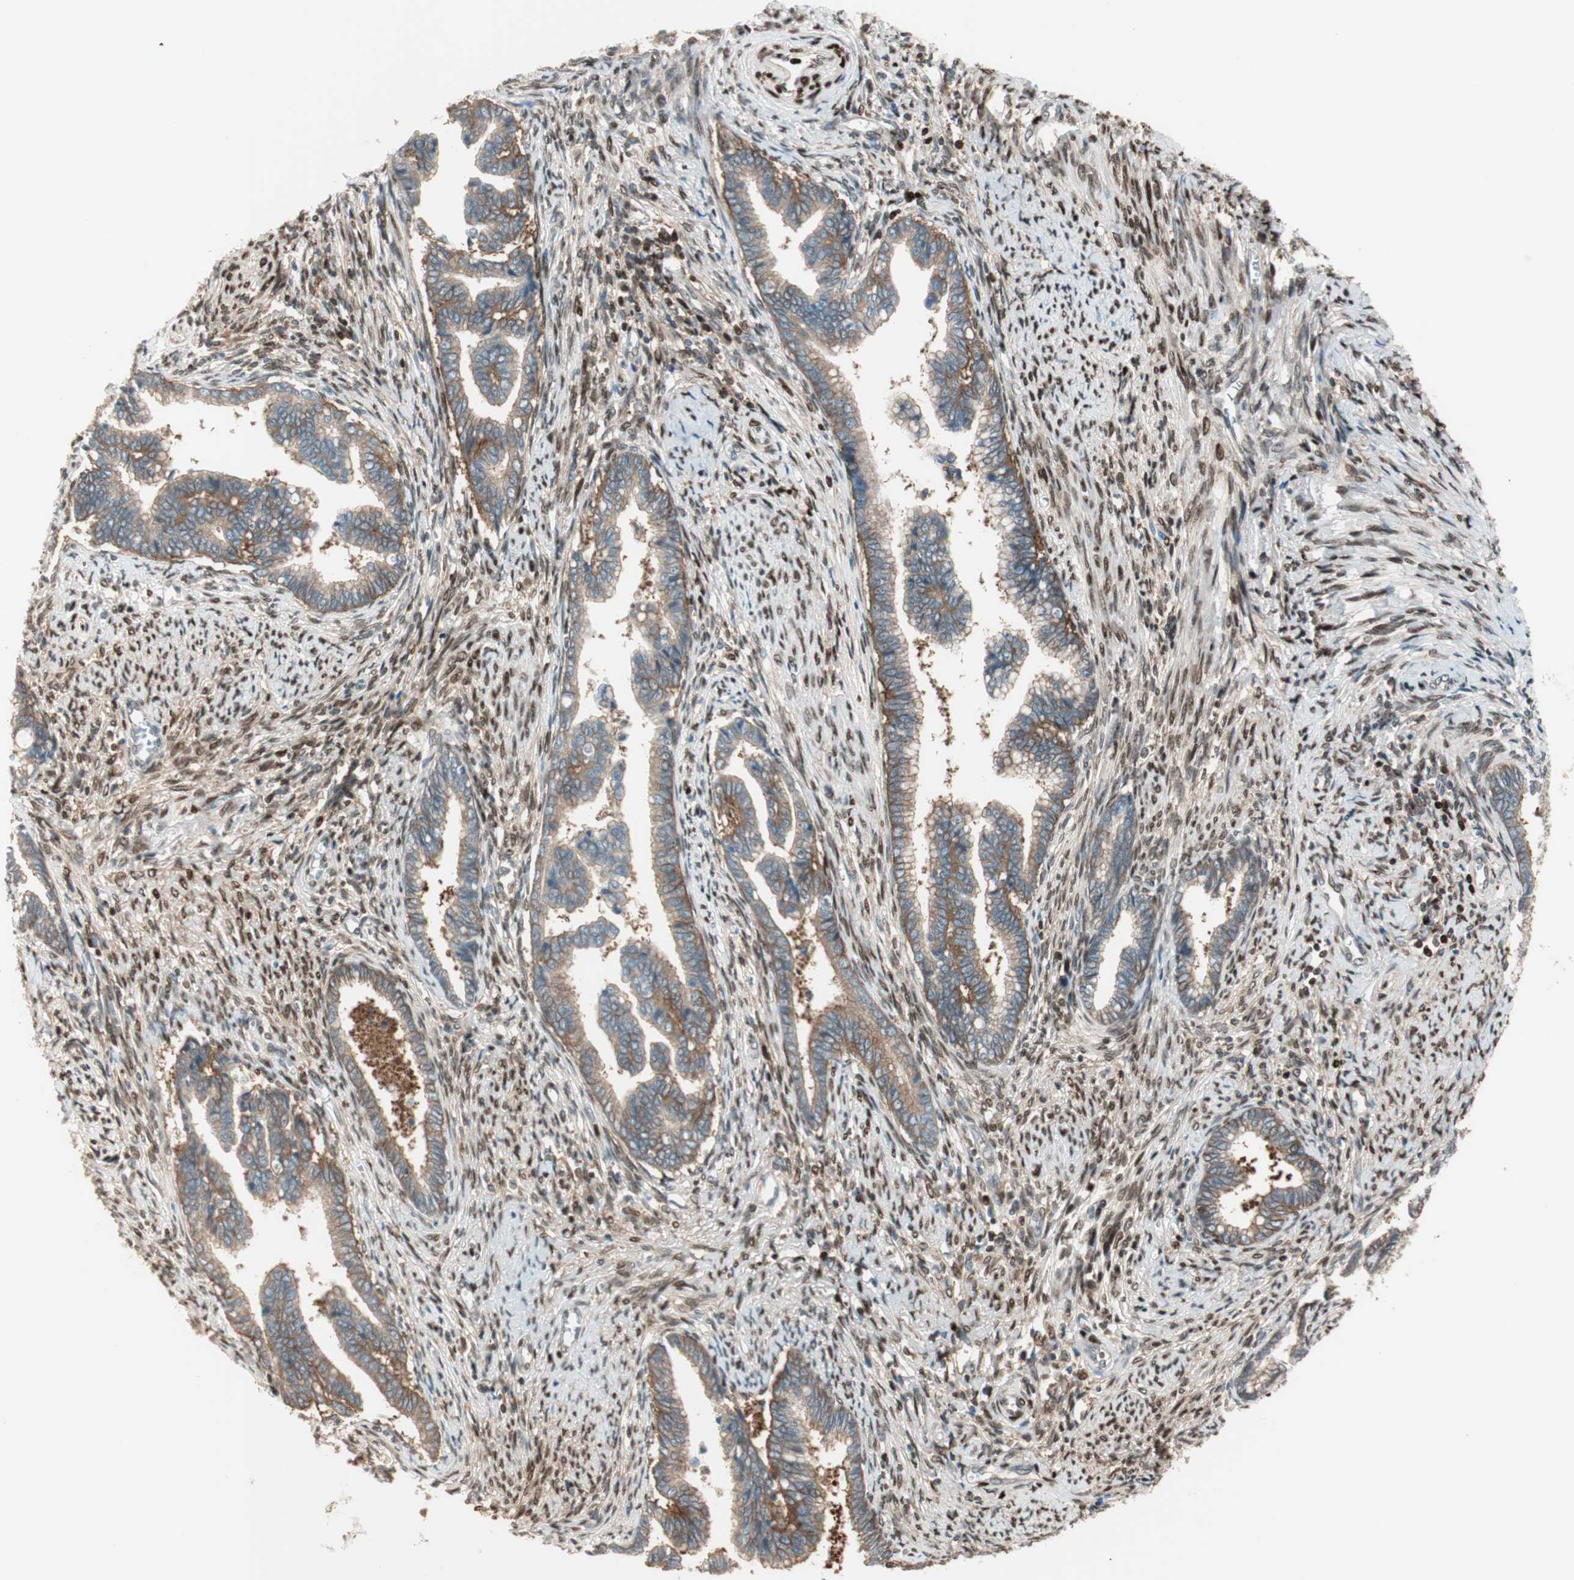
{"staining": {"intensity": "moderate", "quantity": ">75%", "location": "cytoplasmic/membranous"}, "tissue": "cervical cancer", "cell_type": "Tumor cells", "image_type": "cancer", "snomed": [{"axis": "morphology", "description": "Adenocarcinoma, NOS"}, {"axis": "topography", "description": "Cervix"}], "caption": "Immunohistochemistry (IHC) of cervical cancer exhibits medium levels of moderate cytoplasmic/membranous positivity in approximately >75% of tumor cells.", "gene": "BIN1", "patient": {"sex": "female", "age": 44}}